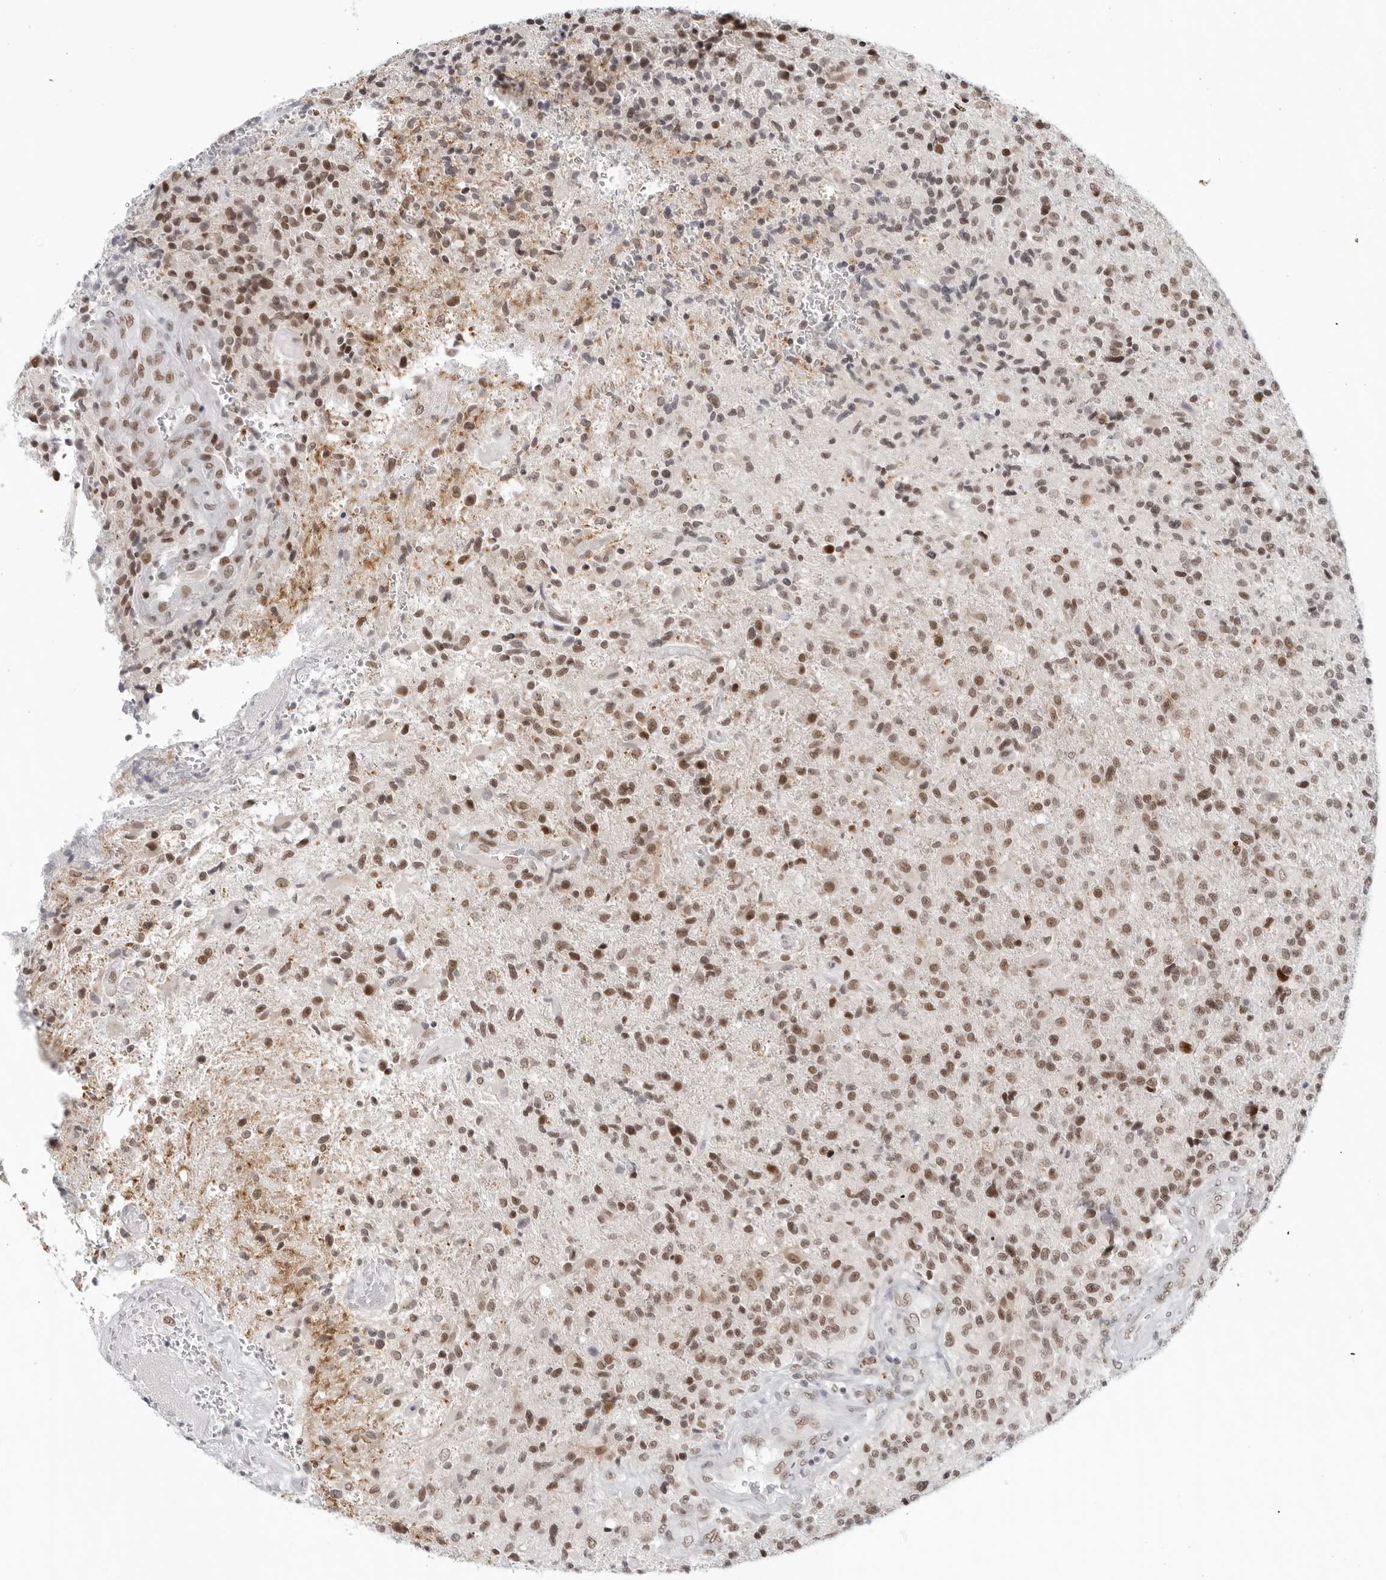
{"staining": {"intensity": "moderate", "quantity": ">75%", "location": "nuclear"}, "tissue": "glioma", "cell_type": "Tumor cells", "image_type": "cancer", "snomed": [{"axis": "morphology", "description": "Glioma, malignant, High grade"}, {"axis": "topography", "description": "Brain"}], "caption": "A brown stain shows moderate nuclear positivity of a protein in malignant glioma (high-grade) tumor cells.", "gene": "FOXK2", "patient": {"sex": "male", "age": 72}}